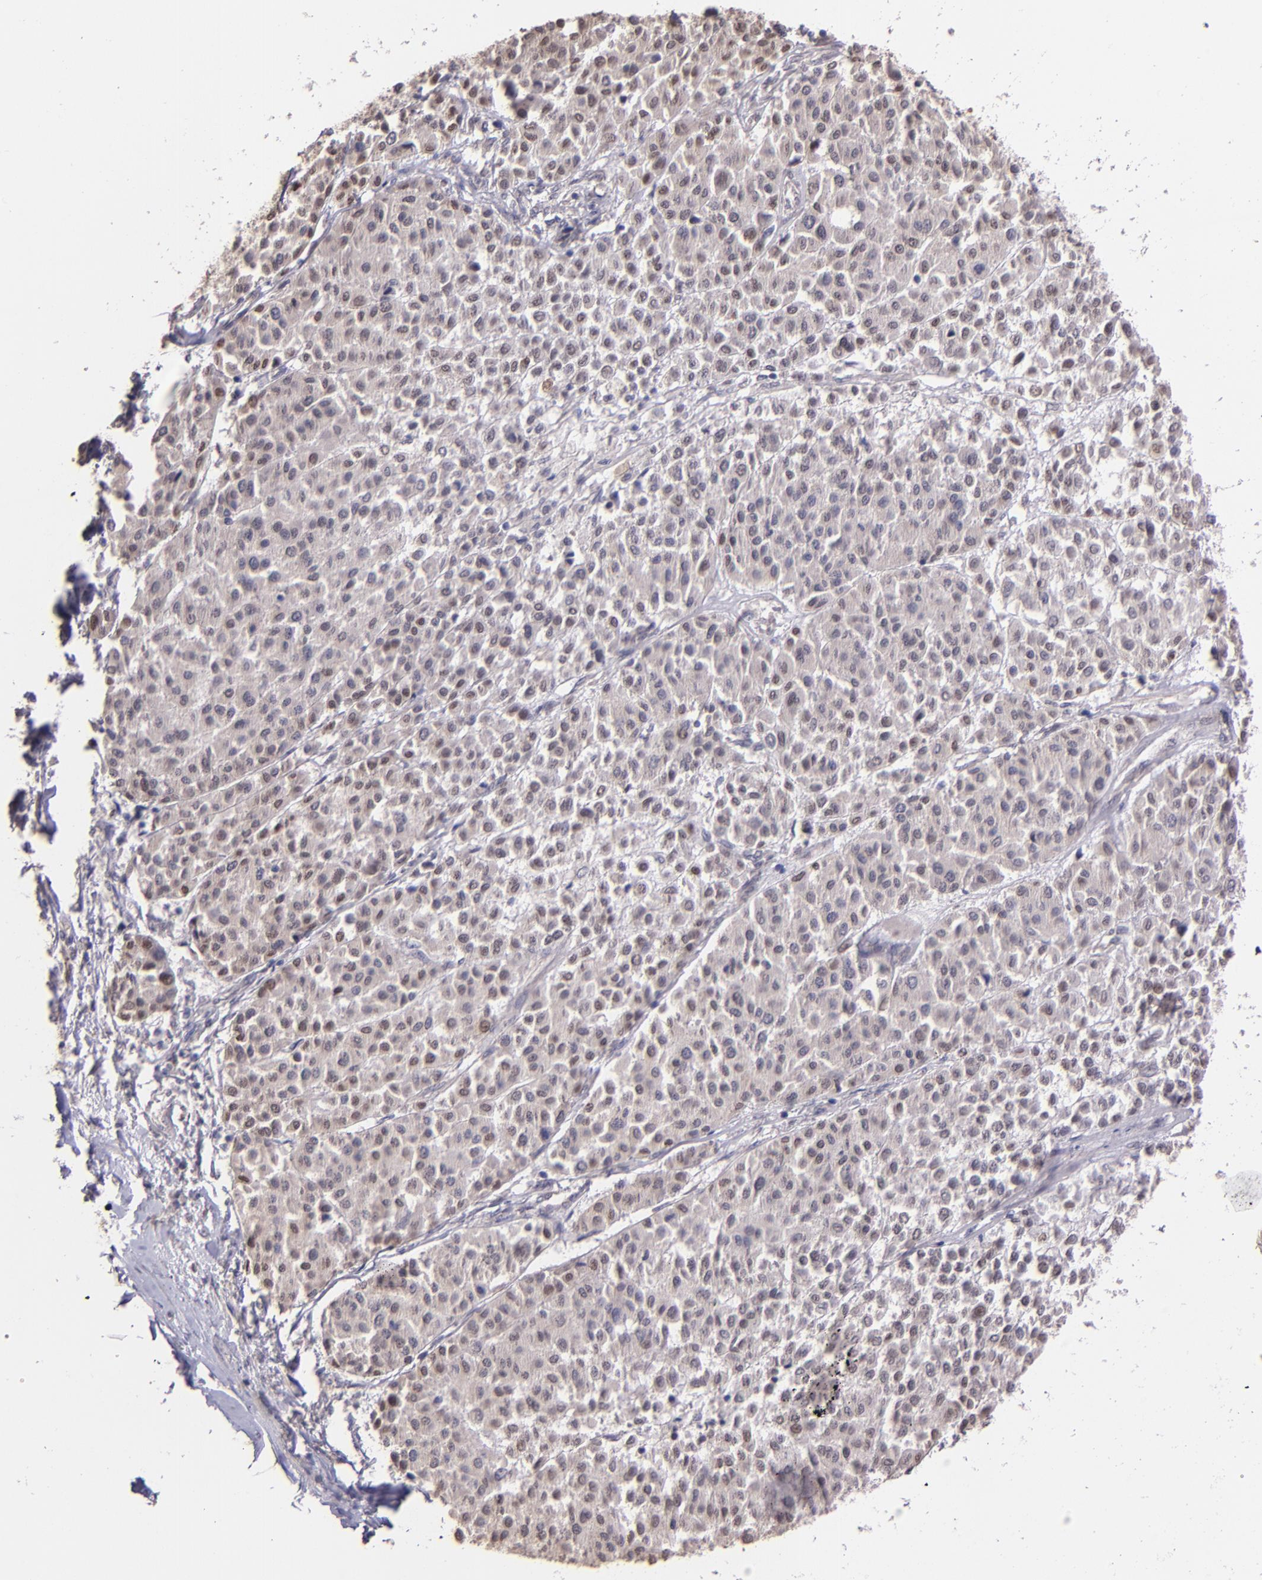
{"staining": {"intensity": "weak", "quantity": "25%-75%", "location": "nuclear"}, "tissue": "melanoma", "cell_type": "Tumor cells", "image_type": "cancer", "snomed": [{"axis": "morphology", "description": "Malignant melanoma, Metastatic site"}, {"axis": "topography", "description": "Soft tissue"}], "caption": "Human melanoma stained for a protein (brown) displays weak nuclear positive positivity in about 25%-75% of tumor cells.", "gene": "NUP62CL", "patient": {"sex": "male", "age": 41}}